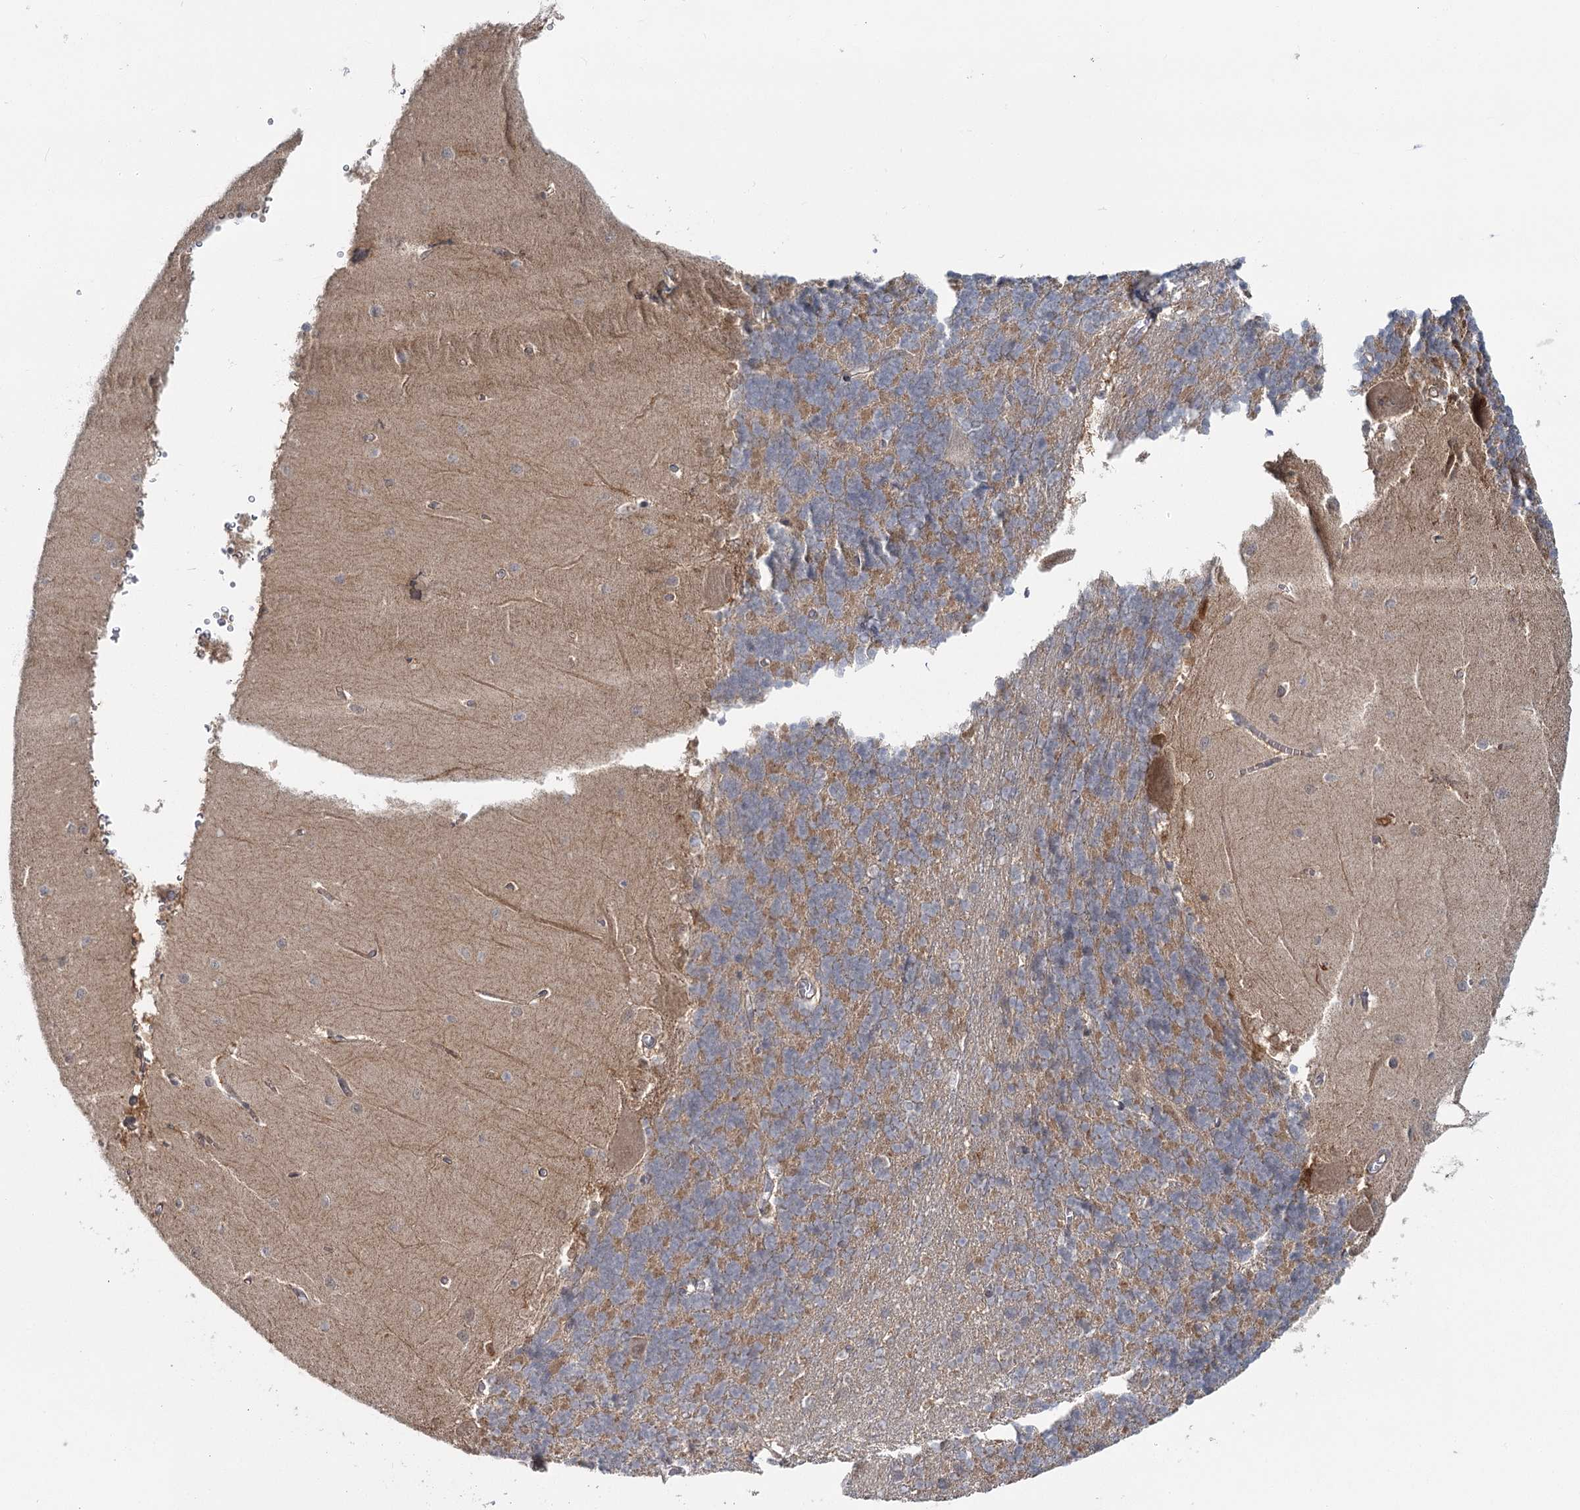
{"staining": {"intensity": "moderate", "quantity": "25%-75%", "location": "cytoplasmic/membranous"}, "tissue": "cerebellum", "cell_type": "Cells in granular layer", "image_type": "normal", "snomed": [{"axis": "morphology", "description": "Normal tissue, NOS"}, {"axis": "topography", "description": "Cerebellum"}], "caption": "Immunohistochemistry (IHC) histopathology image of normal cerebellum: cerebellum stained using immunohistochemistry shows medium levels of moderate protein expression localized specifically in the cytoplasmic/membranous of cells in granular layer, appearing as a cytoplasmic/membranous brown color.", "gene": "TBC1D9B", "patient": {"sex": "male", "age": 37}}